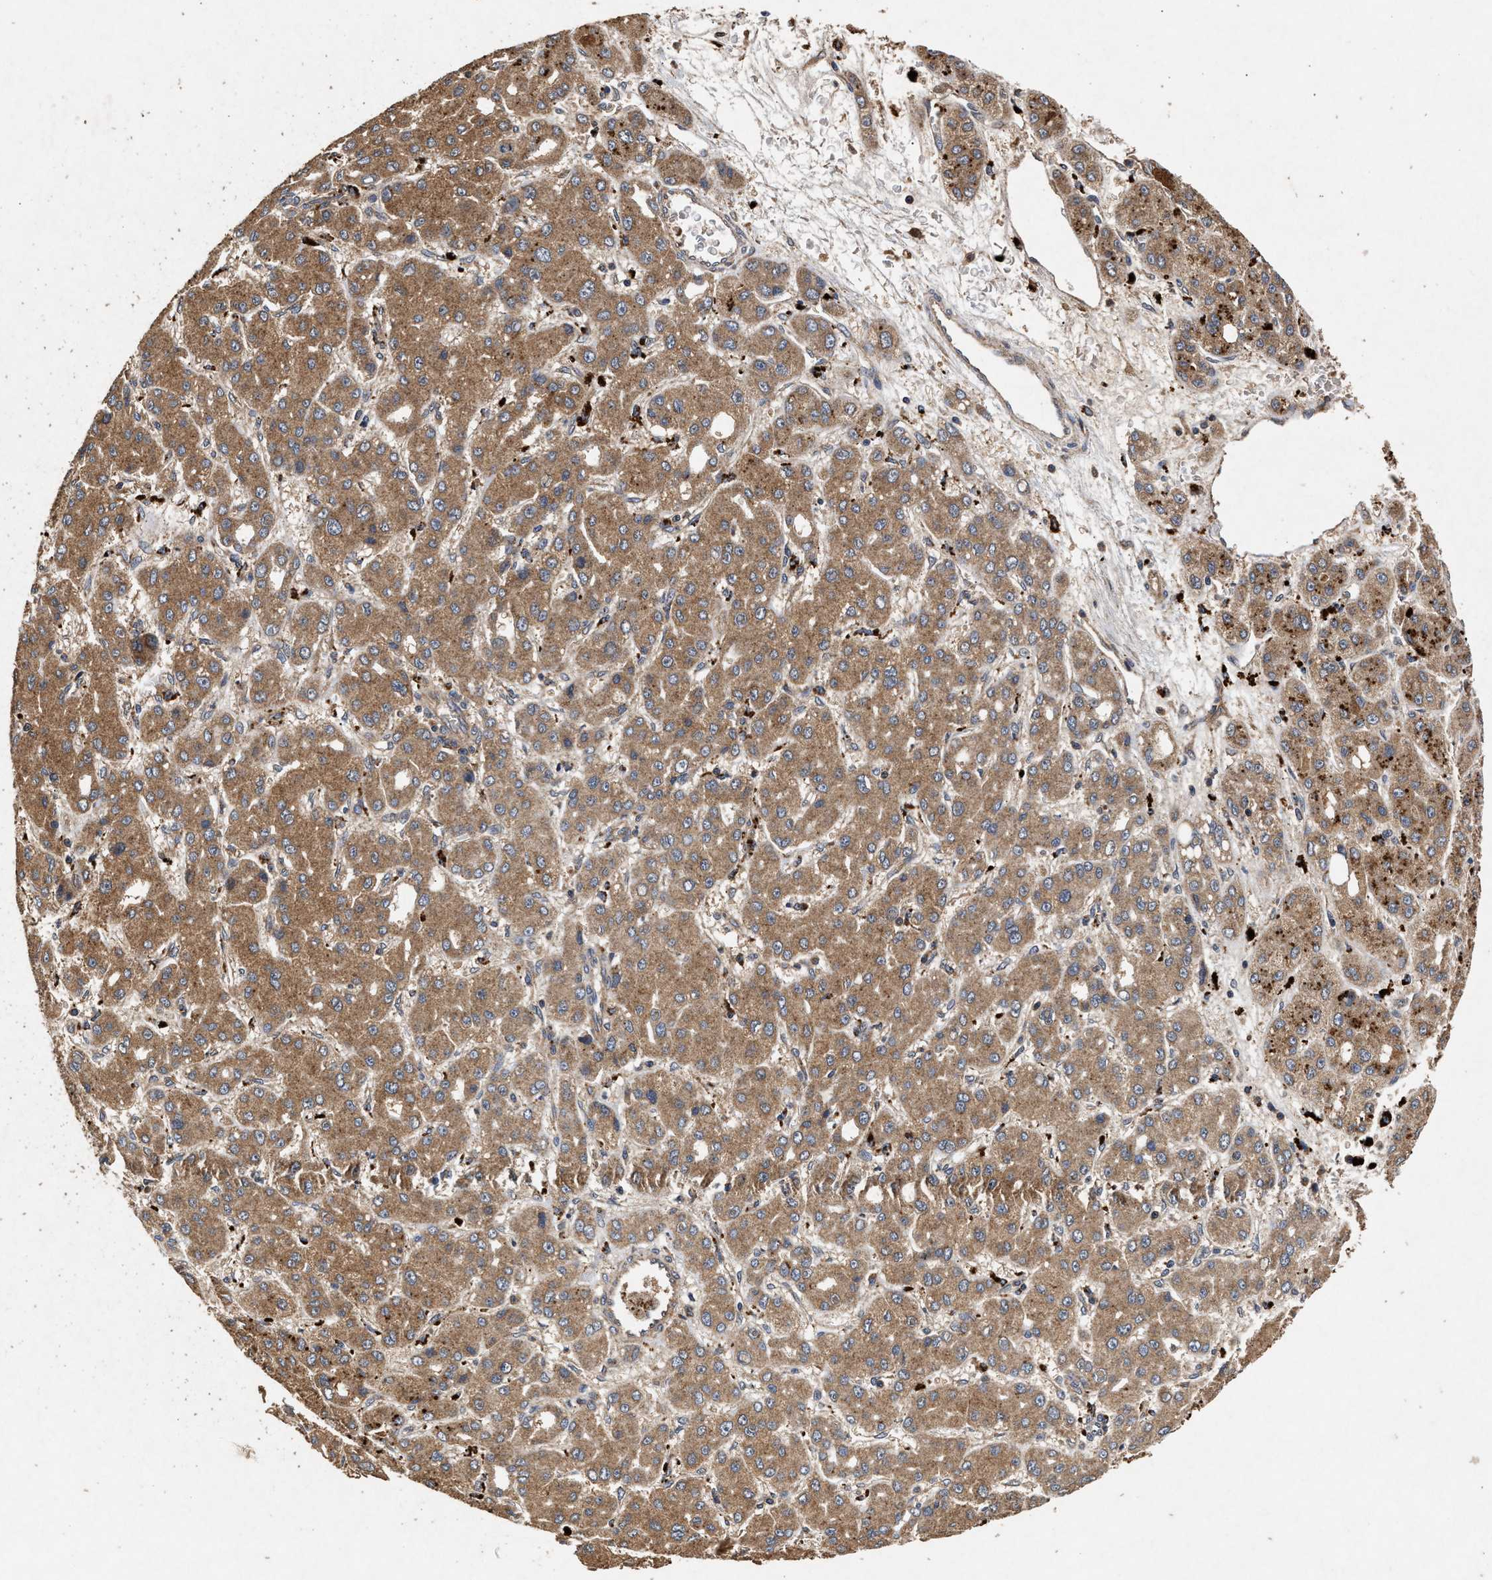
{"staining": {"intensity": "moderate", "quantity": ">75%", "location": "cytoplasmic/membranous"}, "tissue": "liver cancer", "cell_type": "Tumor cells", "image_type": "cancer", "snomed": [{"axis": "morphology", "description": "Carcinoma, Hepatocellular, NOS"}, {"axis": "topography", "description": "Liver"}], "caption": "Human liver cancer stained for a protein (brown) shows moderate cytoplasmic/membranous positive staining in about >75% of tumor cells.", "gene": "NFKB2", "patient": {"sex": "male", "age": 55}}